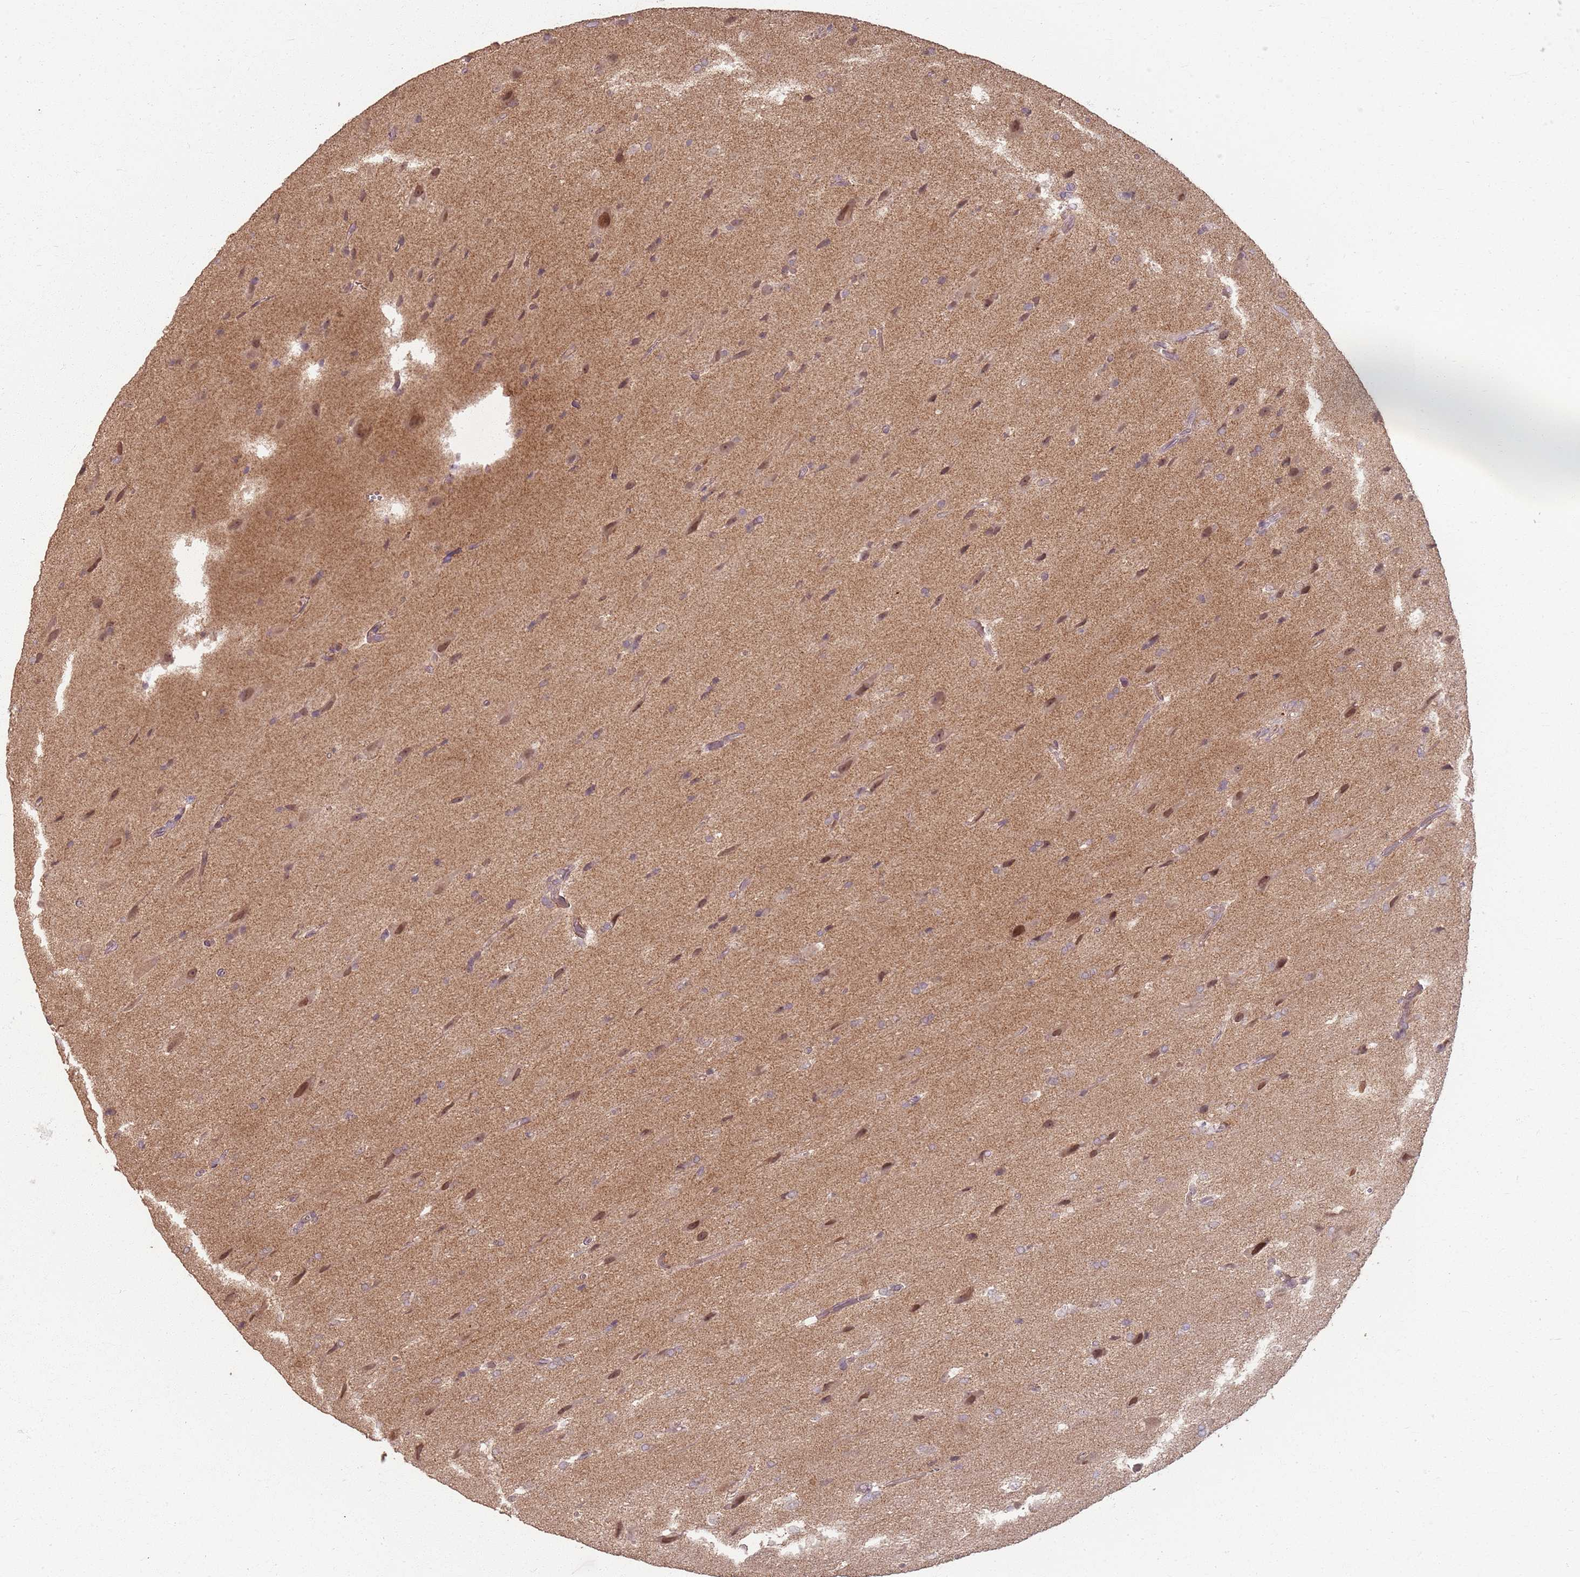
{"staining": {"intensity": "negative", "quantity": "none", "location": "none"}, "tissue": "glioma", "cell_type": "Tumor cells", "image_type": "cancer", "snomed": [{"axis": "morphology", "description": "Glioma, malignant, Low grade"}, {"axis": "topography", "description": "Brain"}], "caption": "Immunohistochemistry image of neoplastic tissue: glioma stained with DAB reveals no significant protein staining in tumor cells.", "gene": "CCDC168", "patient": {"sex": "male", "age": 66}}